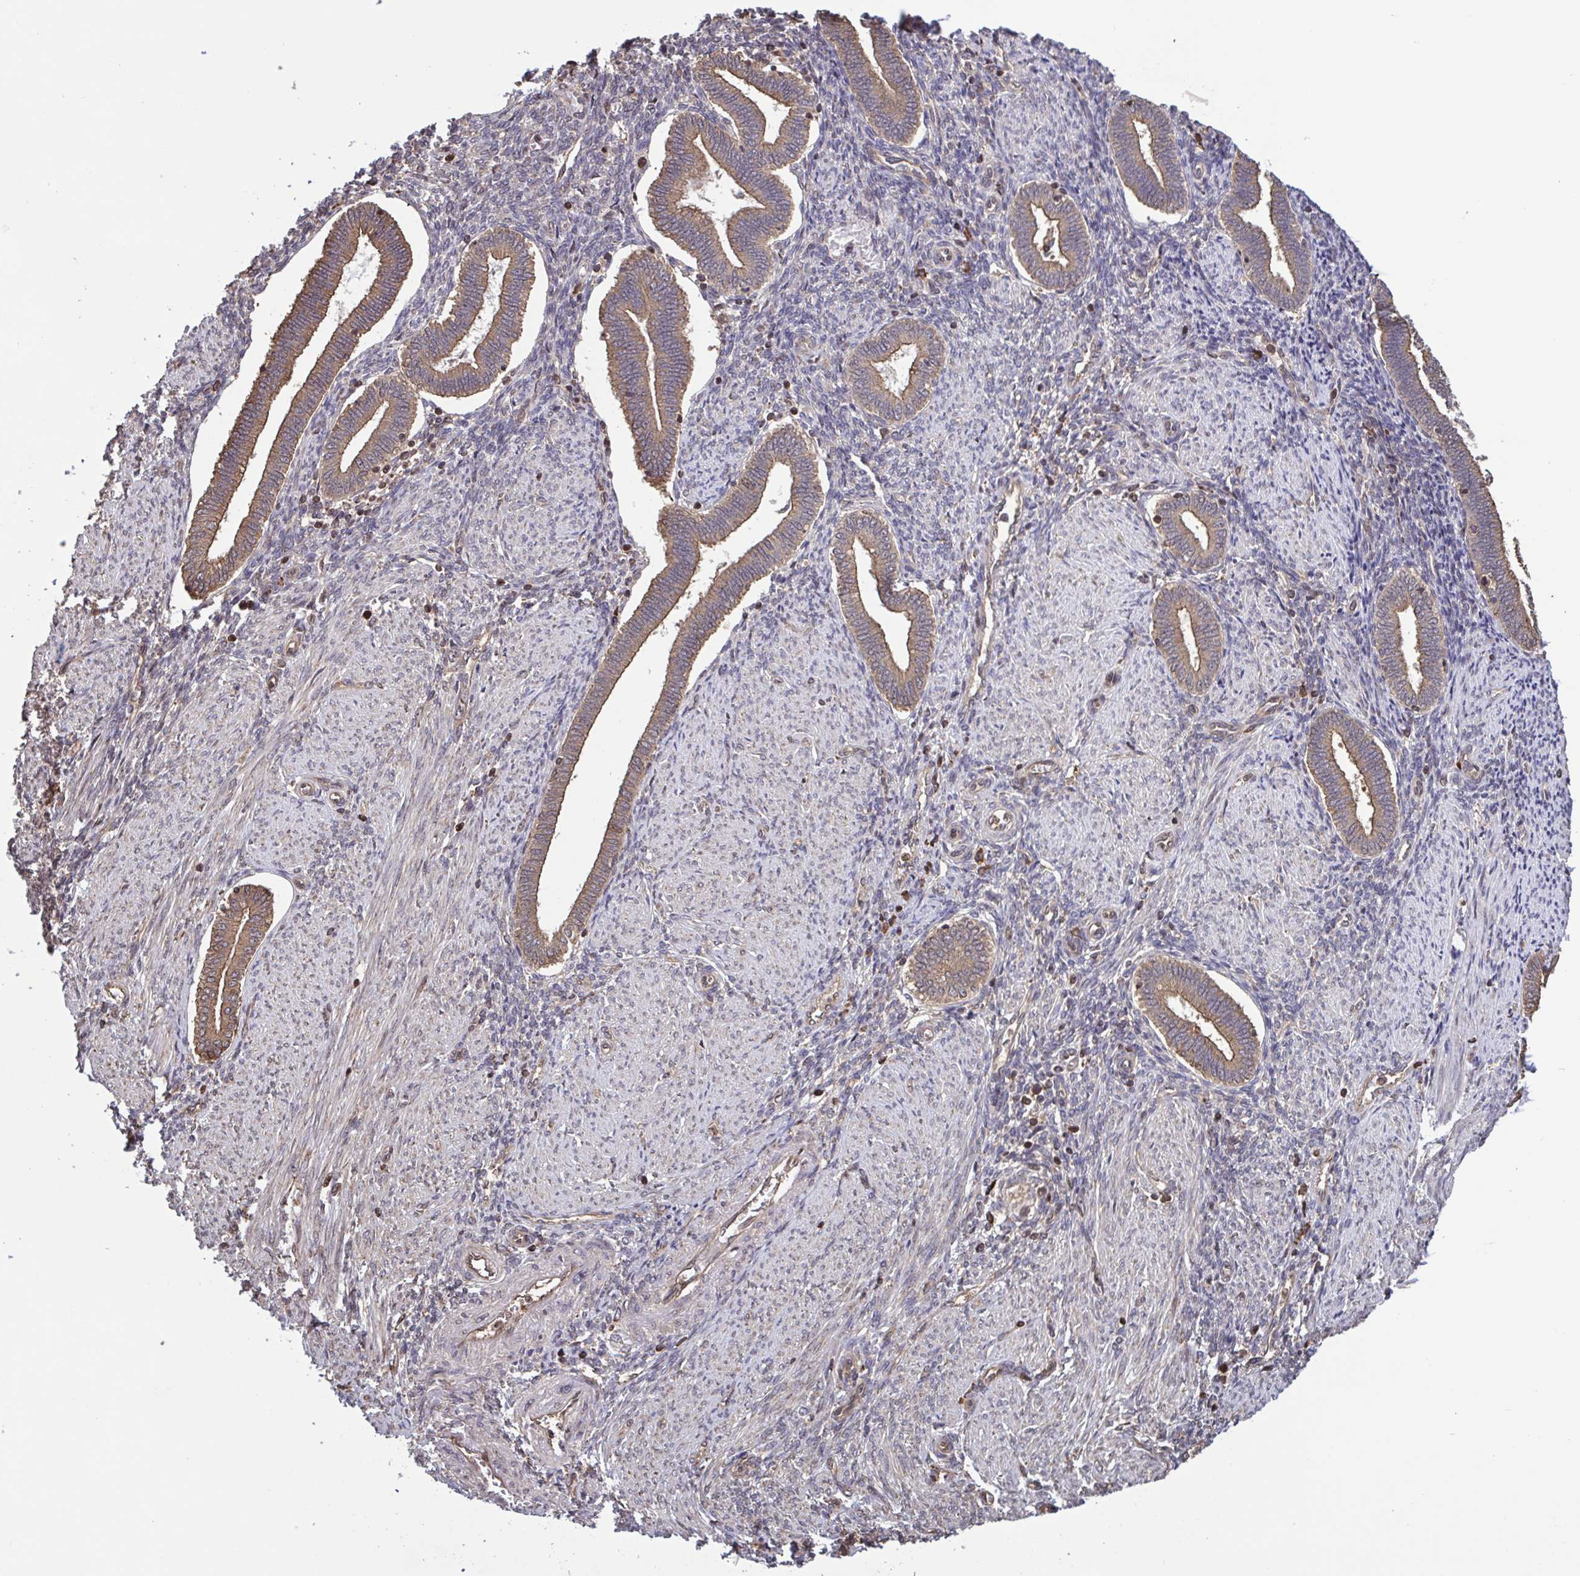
{"staining": {"intensity": "weak", "quantity": "25%-75%", "location": "cytoplasmic/membranous"}, "tissue": "endometrium", "cell_type": "Cells in endometrial stroma", "image_type": "normal", "snomed": [{"axis": "morphology", "description": "Normal tissue, NOS"}, {"axis": "topography", "description": "Endometrium"}], "caption": "IHC of normal human endometrium demonstrates low levels of weak cytoplasmic/membranous staining in approximately 25%-75% of cells in endometrial stroma.", "gene": "SEC63", "patient": {"sex": "female", "age": 42}}